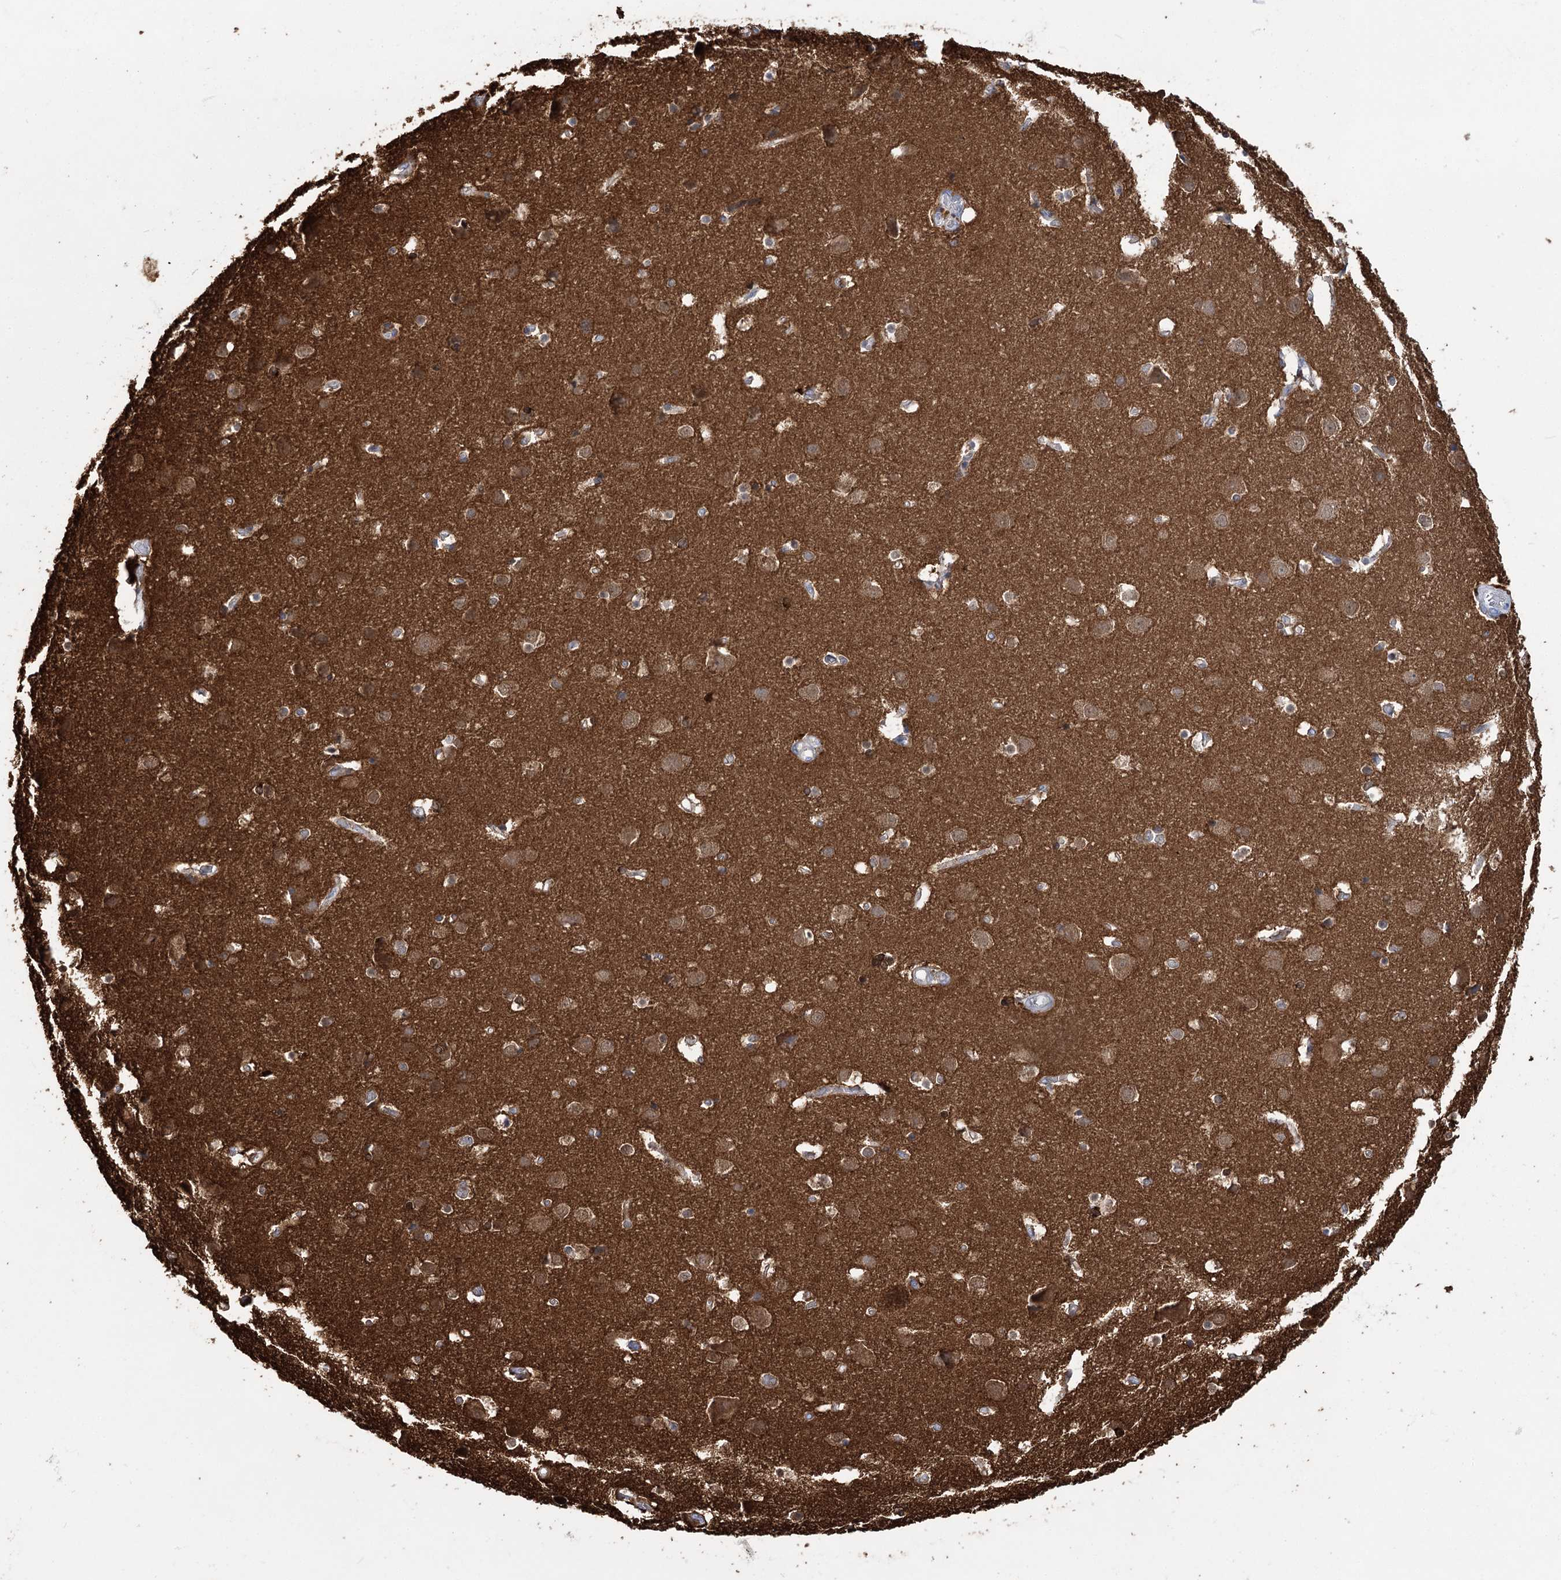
{"staining": {"intensity": "weak", "quantity": ">75%", "location": "cytoplasmic/membranous"}, "tissue": "cerebral cortex", "cell_type": "Endothelial cells", "image_type": "normal", "snomed": [{"axis": "morphology", "description": "Normal tissue, NOS"}, {"axis": "topography", "description": "Cerebral cortex"}], "caption": "Immunohistochemistry histopathology image of unremarkable cerebral cortex: human cerebral cortex stained using immunohistochemistry demonstrates low levels of weak protein expression localized specifically in the cytoplasmic/membranous of endothelial cells, appearing as a cytoplasmic/membranous brown color.", "gene": "GUSB", "patient": {"sex": "male", "age": 54}}